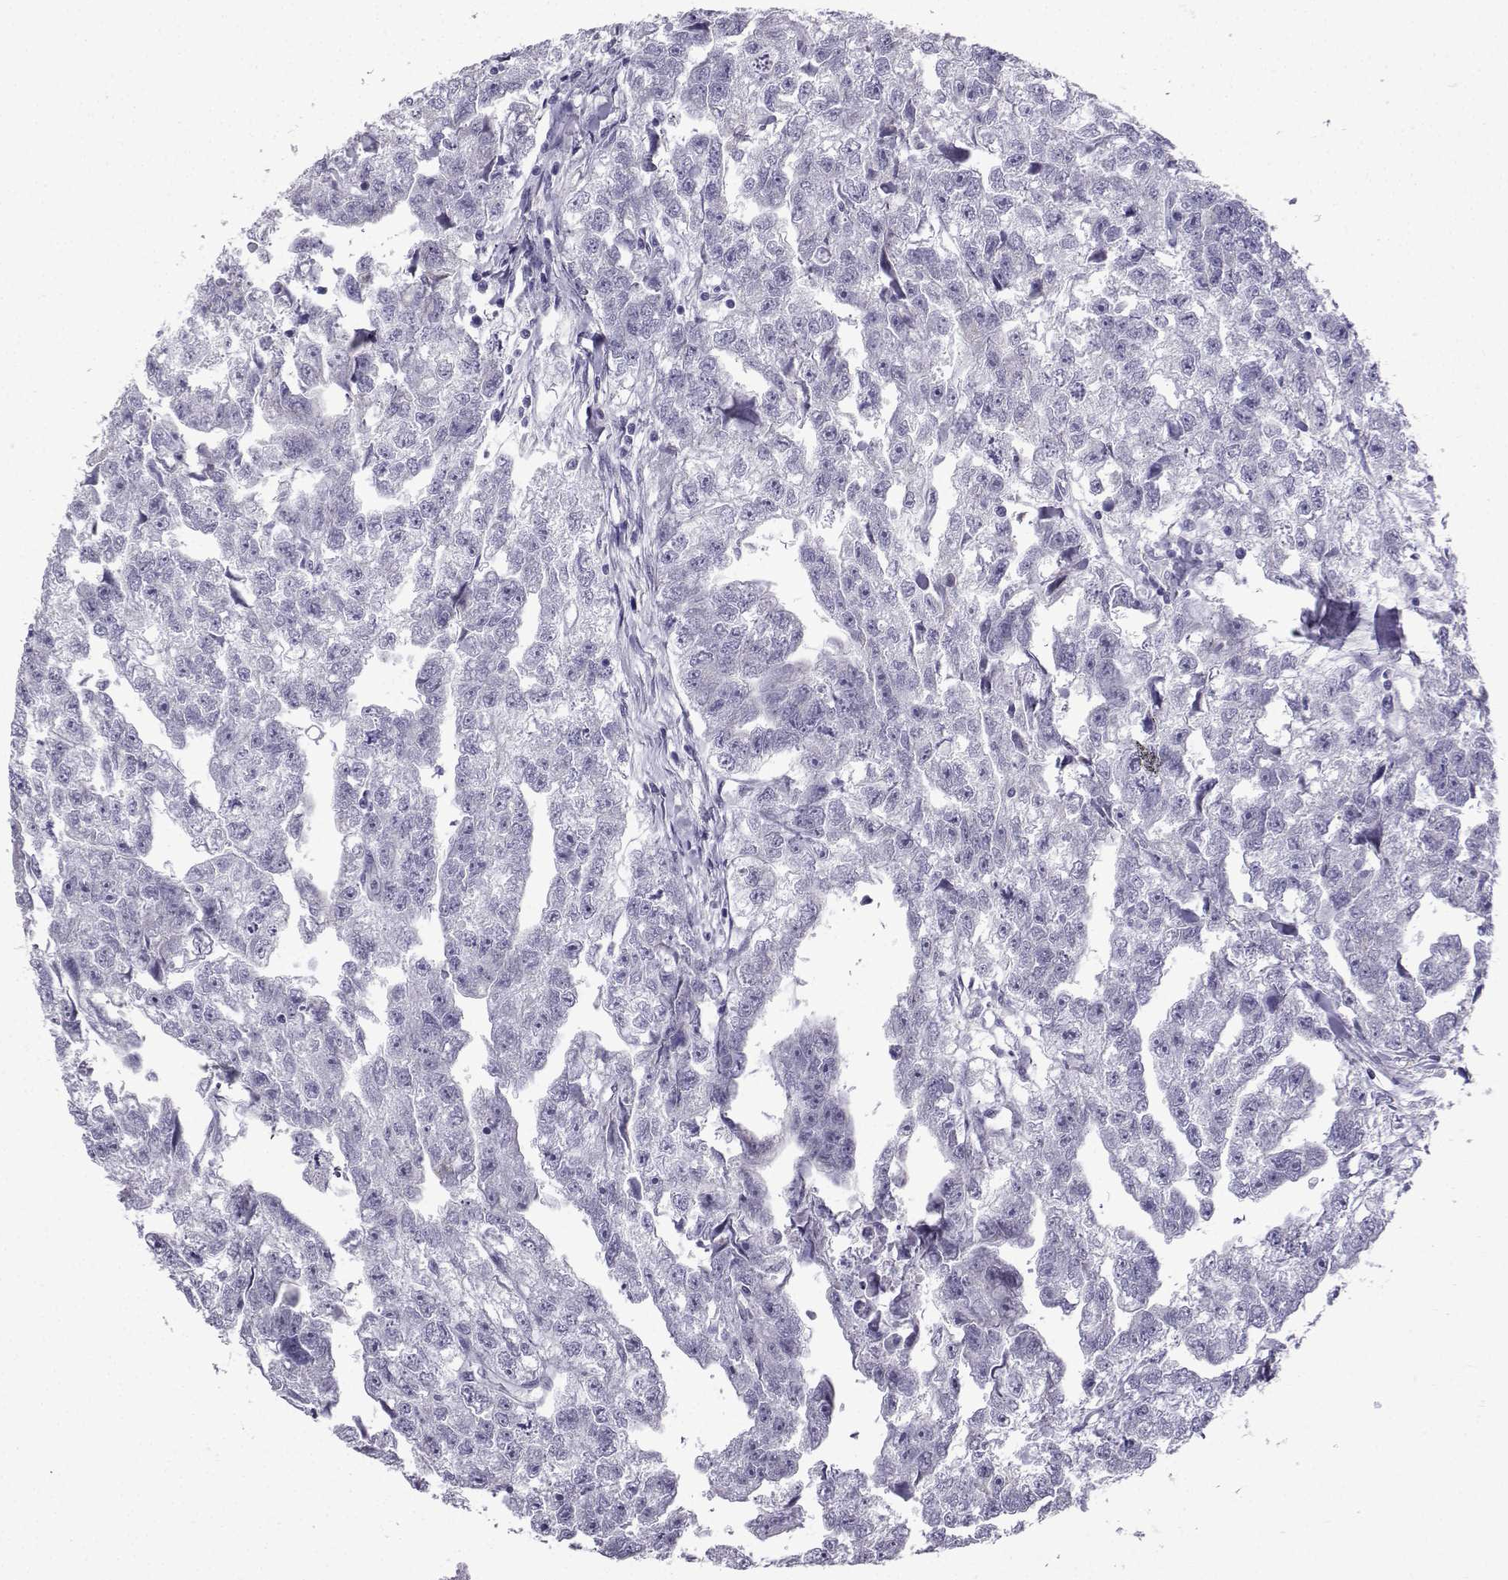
{"staining": {"intensity": "negative", "quantity": "none", "location": "none"}, "tissue": "testis cancer", "cell_type": "Tumor cells", "image_type": "cancer", "snomed": [{"axis": "morphology", "description": "Carcinoma, Embryonal, NOS"}, {"axis": "morphology", "description": "Teratoma, malignant, NOS"}, {"axis": "topography", "description": "Testis"}], "caption": "This is a photomicrograph of immunohistochemistry (IHC) staining of testis teratoma (malignant), which shows no positivity in tumor cells.", "gene": "CFAP53", "patient": {"sex": "male", "age": 44}}